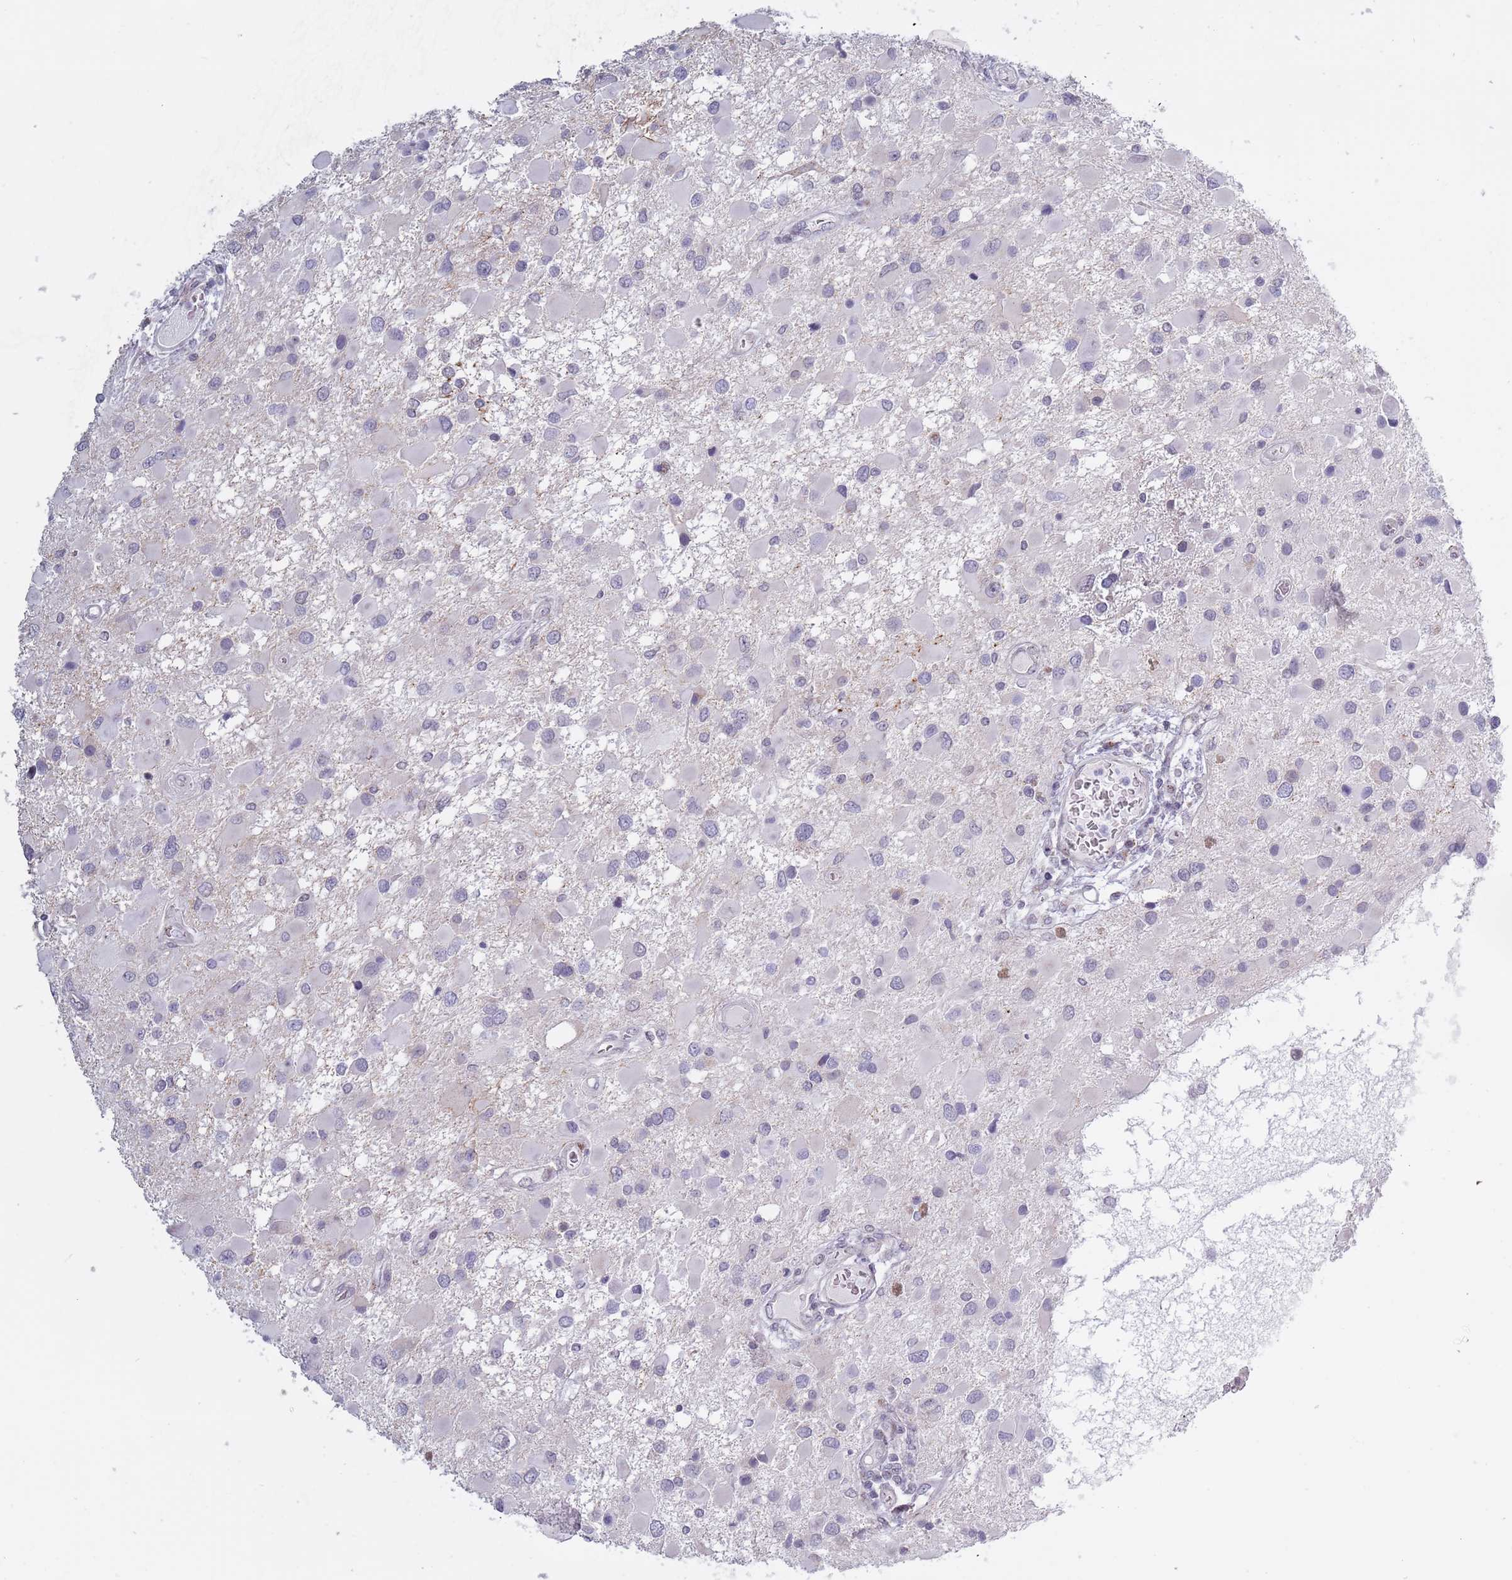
{"staining": {"intensity": "negative", "quantity": "none", "location": "none"}, "tissue": "glioma", "cell_type": "Tumor cells", "image_type": "cancer", "snomed": [{"axis": "morphology", "description": "Glioma, malignant, High grade"}, {"axis": "topography", "description": "Brain"}], "caption": "Human malignant high-grade glioma stained for a protein using immunohistochemistry demonstrates no expression in tumor cells.", "gene": "ZKSCAN2", "patient": {"sex": "male", "age": 53}}